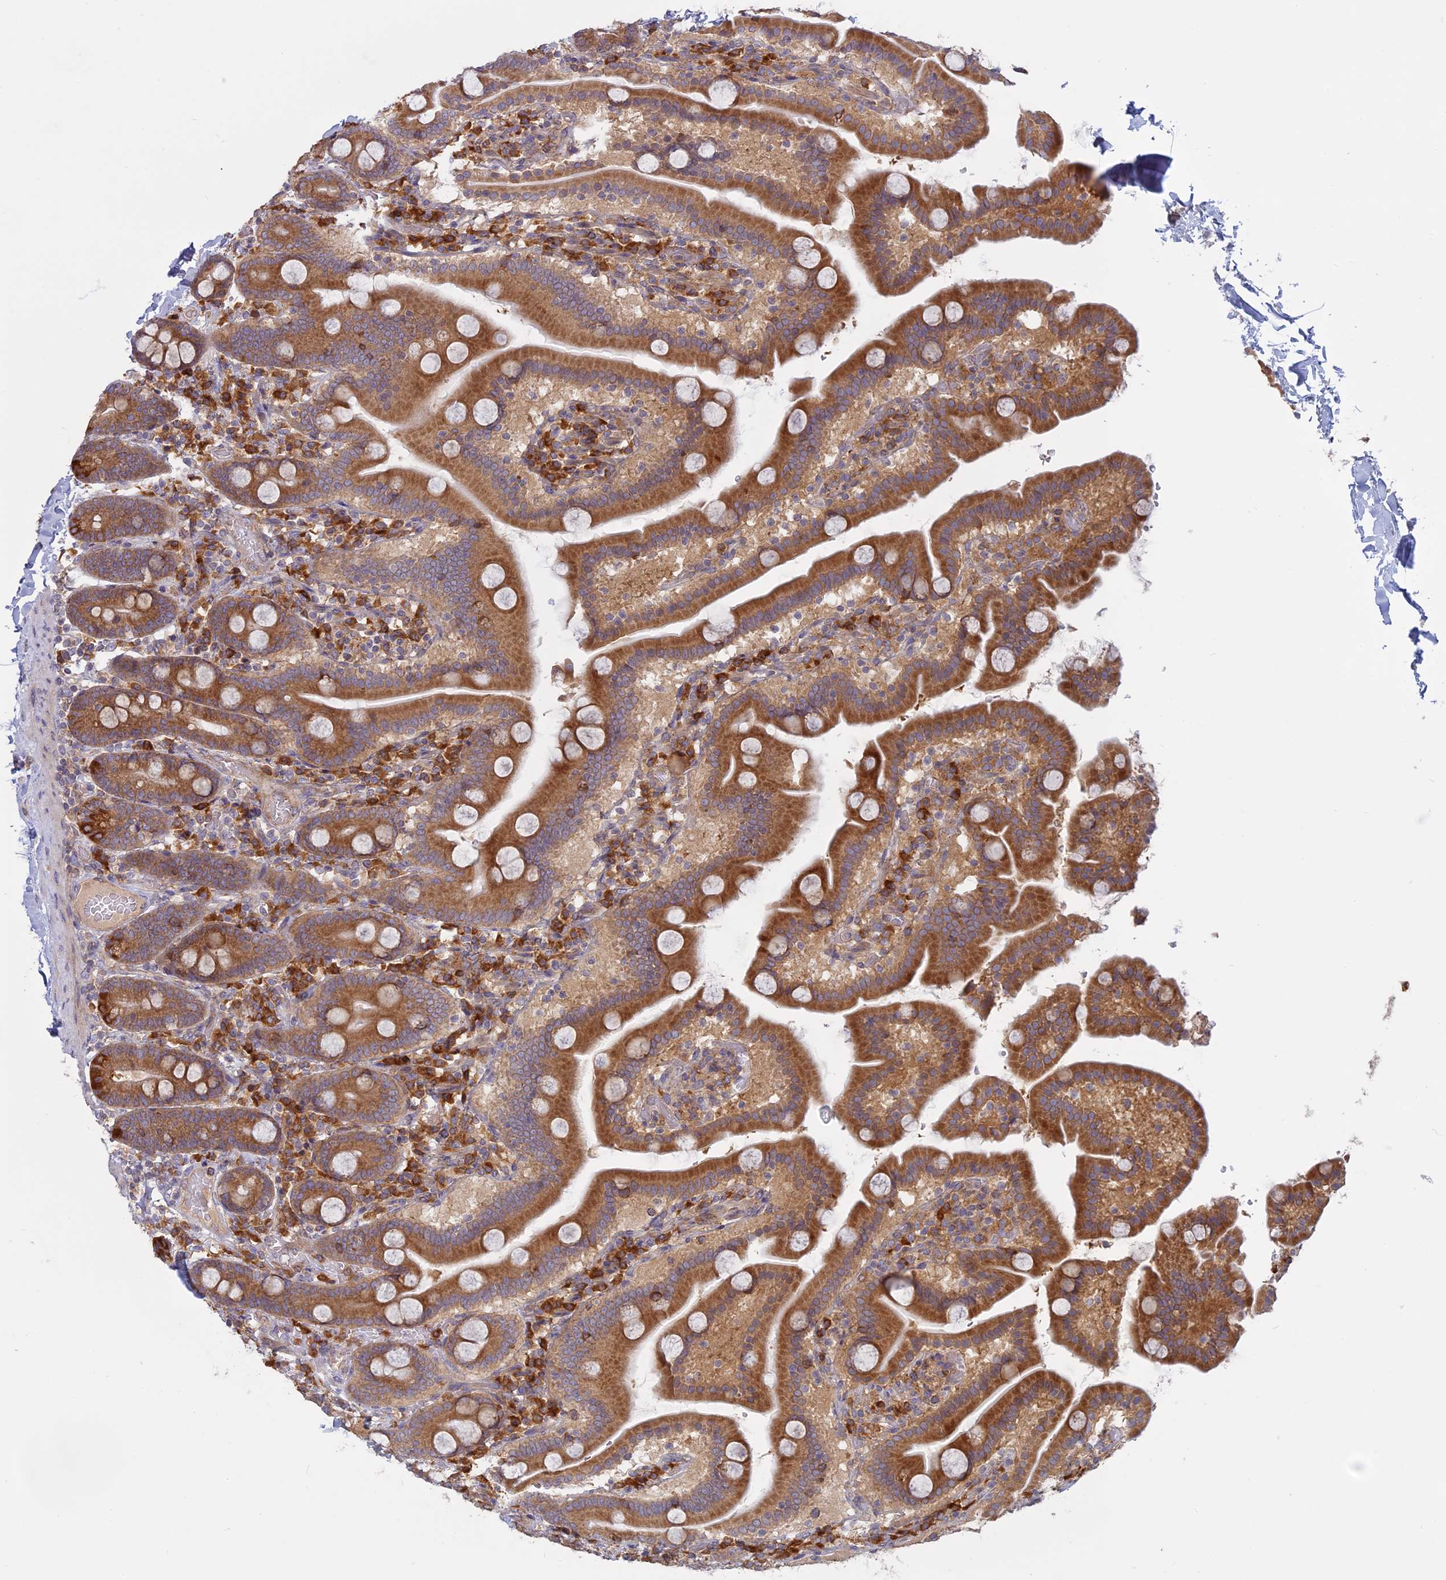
{"staining": {"intensity": "moderate", "quantity": ">75%", "location": "cytoplasmic/membranous"}, "tissue": "duodenum", "cell_type": "Glandular cells", "image_type": "normal", "snomed": [{"axis": "morphology", "description": "Normal tissue, NOS"}, {"axis": "topography", "description": "Duodenum"}], "caption": "Brown immunohistochemical staining in normal duodenum demonstrates moderate cytoplasmic/membranous positivity in approximately >75% of glandular cells. The protein is stained brown, and the nuclei are stained in blue (DAB IHC with brightfield microscopy, high magnification).", "gene": "TMEM208", "patient": {"sex": "male", "age": 55}}